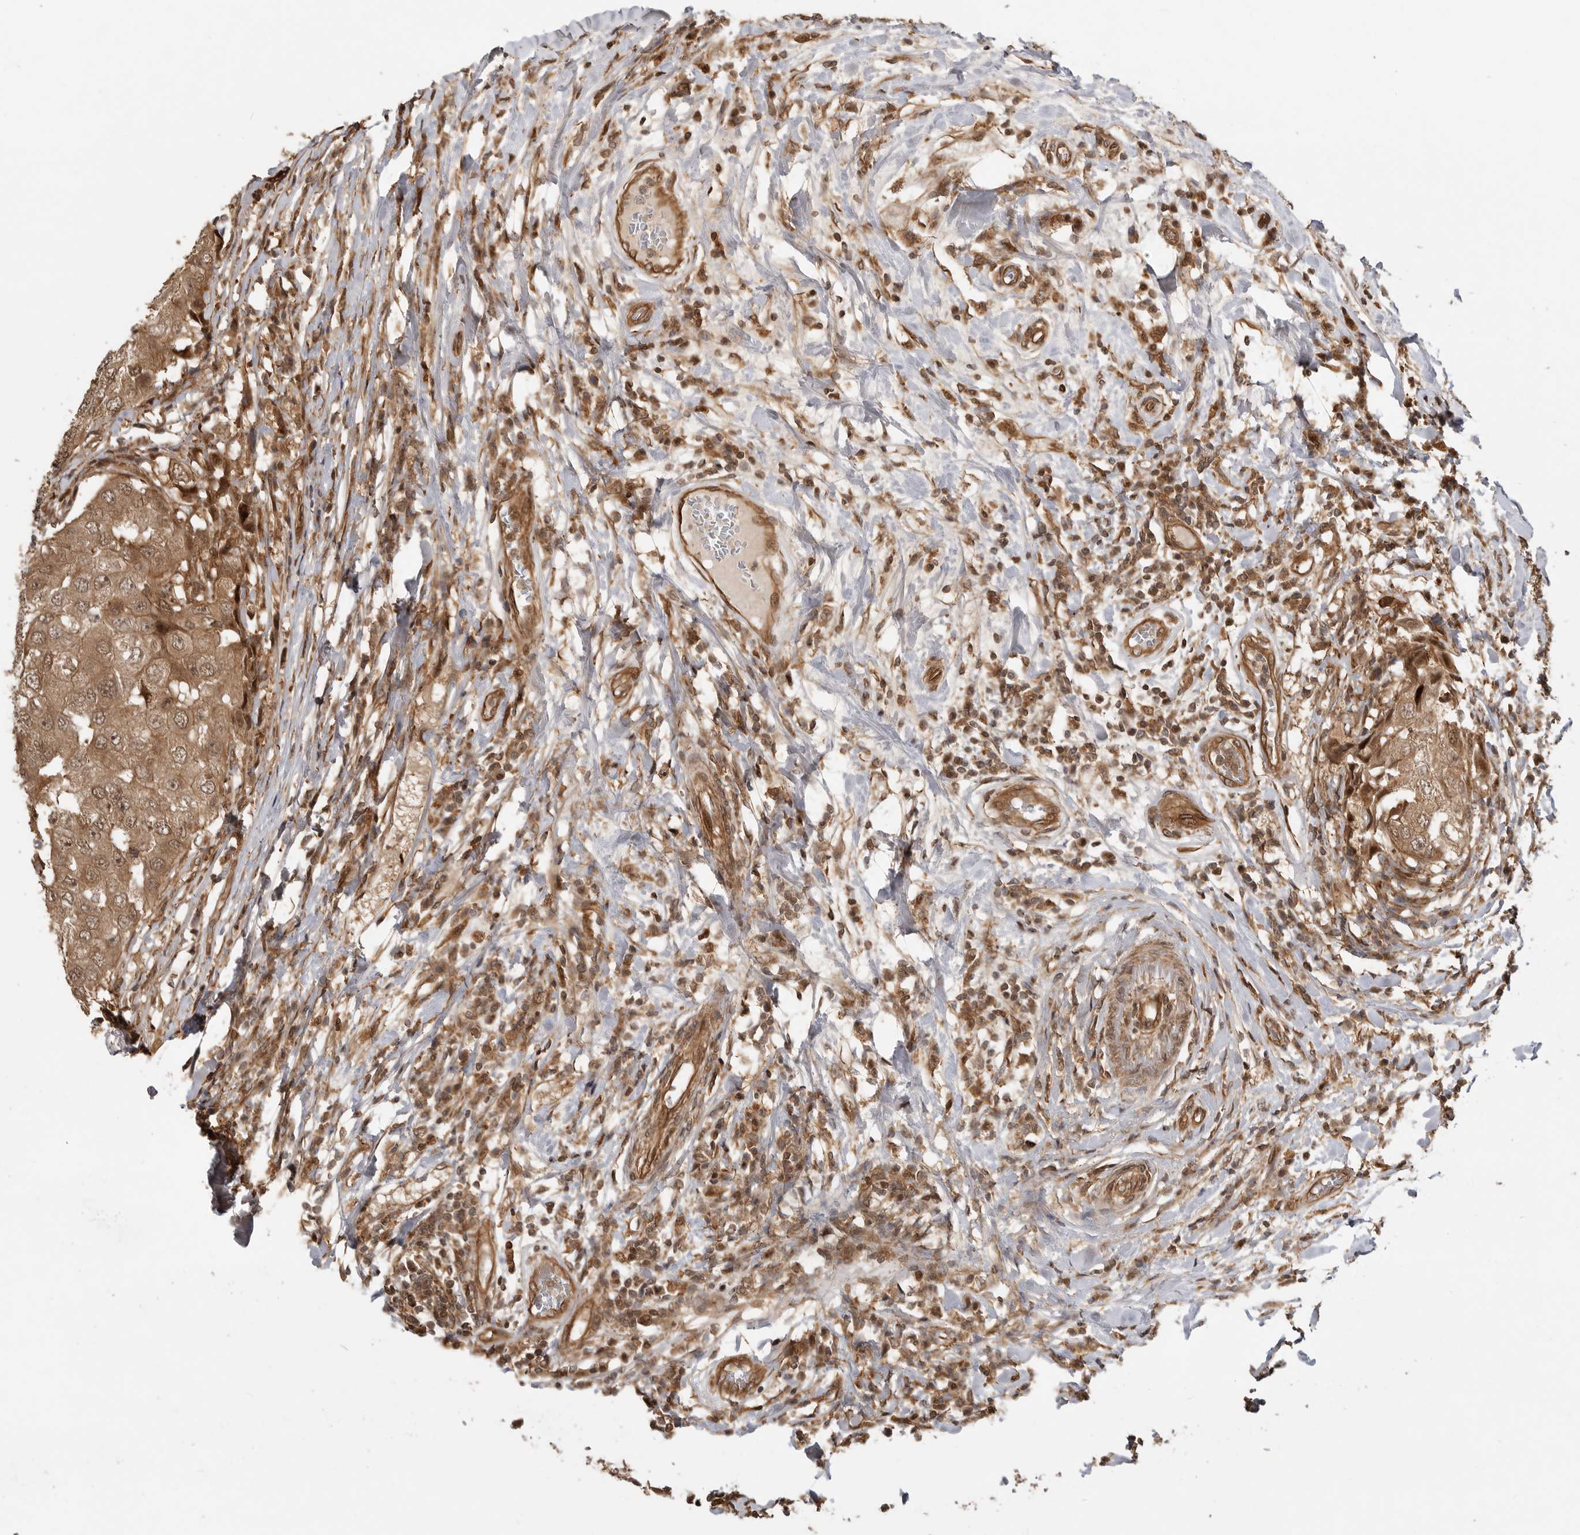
{"staining": {"intensity": "moderate", "quantity": ">75%", "location": "cytoplasmic/membranous"}, "tissue": "breast cancer", "cell_type": "Tumor cells", "image_type": "cancer", "snomed": [{"axis": "morphology", "description": "Duct carcinoma"}, {"axis": "topography", "description": "Breast"}], "caption": "Brown immunohistochemical staining in breast intraductal carcinoma demonstrates moderate cytoplasmic/membranous positivity in approximately >75% of tumor cells.", "gene": "ADPRS", "patient": {"sex": "female", "age": 27}}